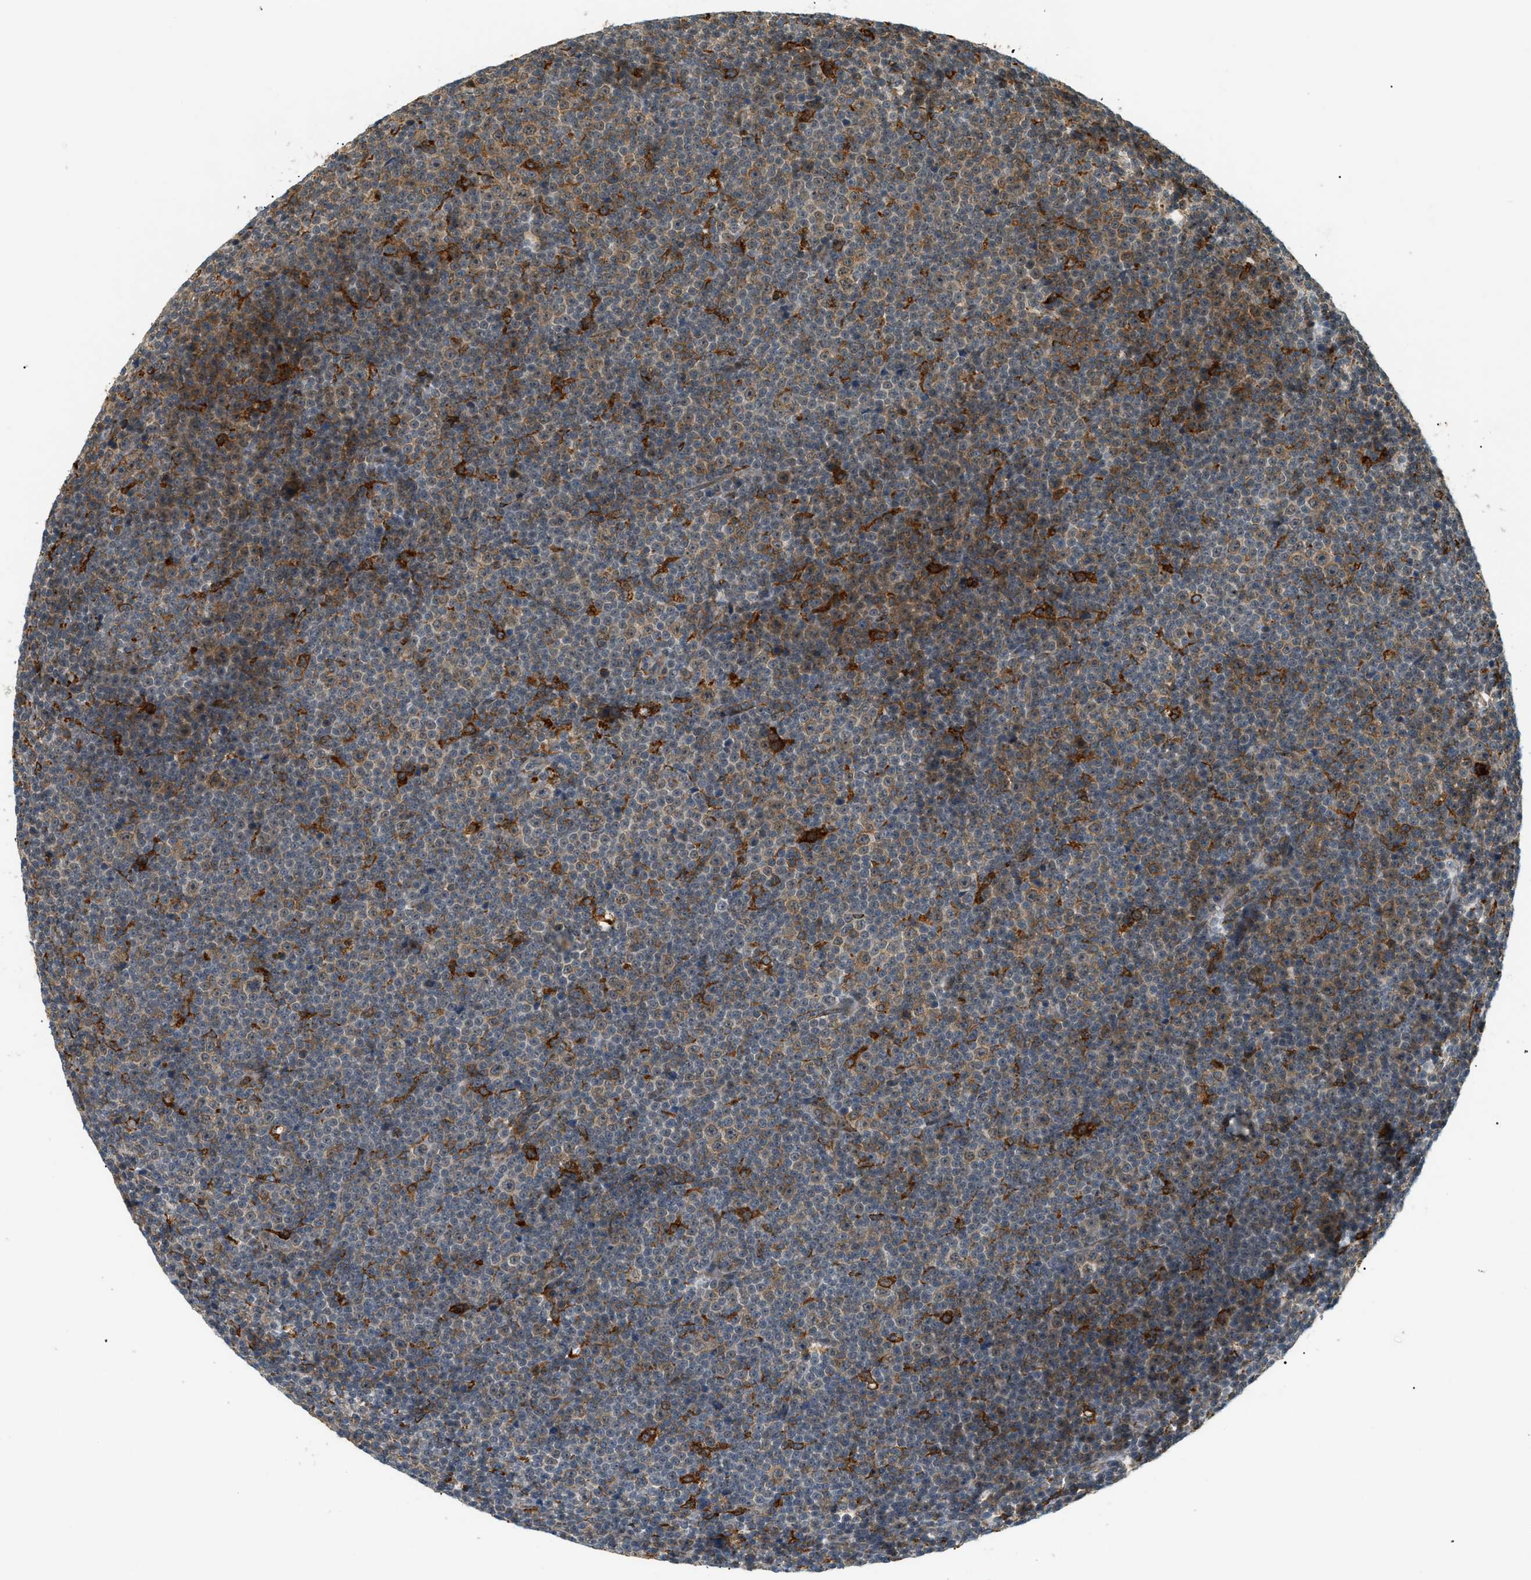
{"staining": {"intensity": "moderate", "quantity": "<25%", "location": "cytoplasmic/membranous"}, "tissue": "lymphoma", "cell_type": "Tumor cells", "image_type": "cancer", "snomed": [{"axis": "morphology", "description": "Malignant lymphoma, non-Hodgkin's type, Low grade"}, {"axis": "topography", "description": "Lymph node"}], "caption": "A histopathology image of human lymphoma stained for a protein reveals moderate cytoplasmic/membranous brown staining in tumor cells.", "gene": "SEMA4D", "patient": {"sex": "female", "age": 67}}